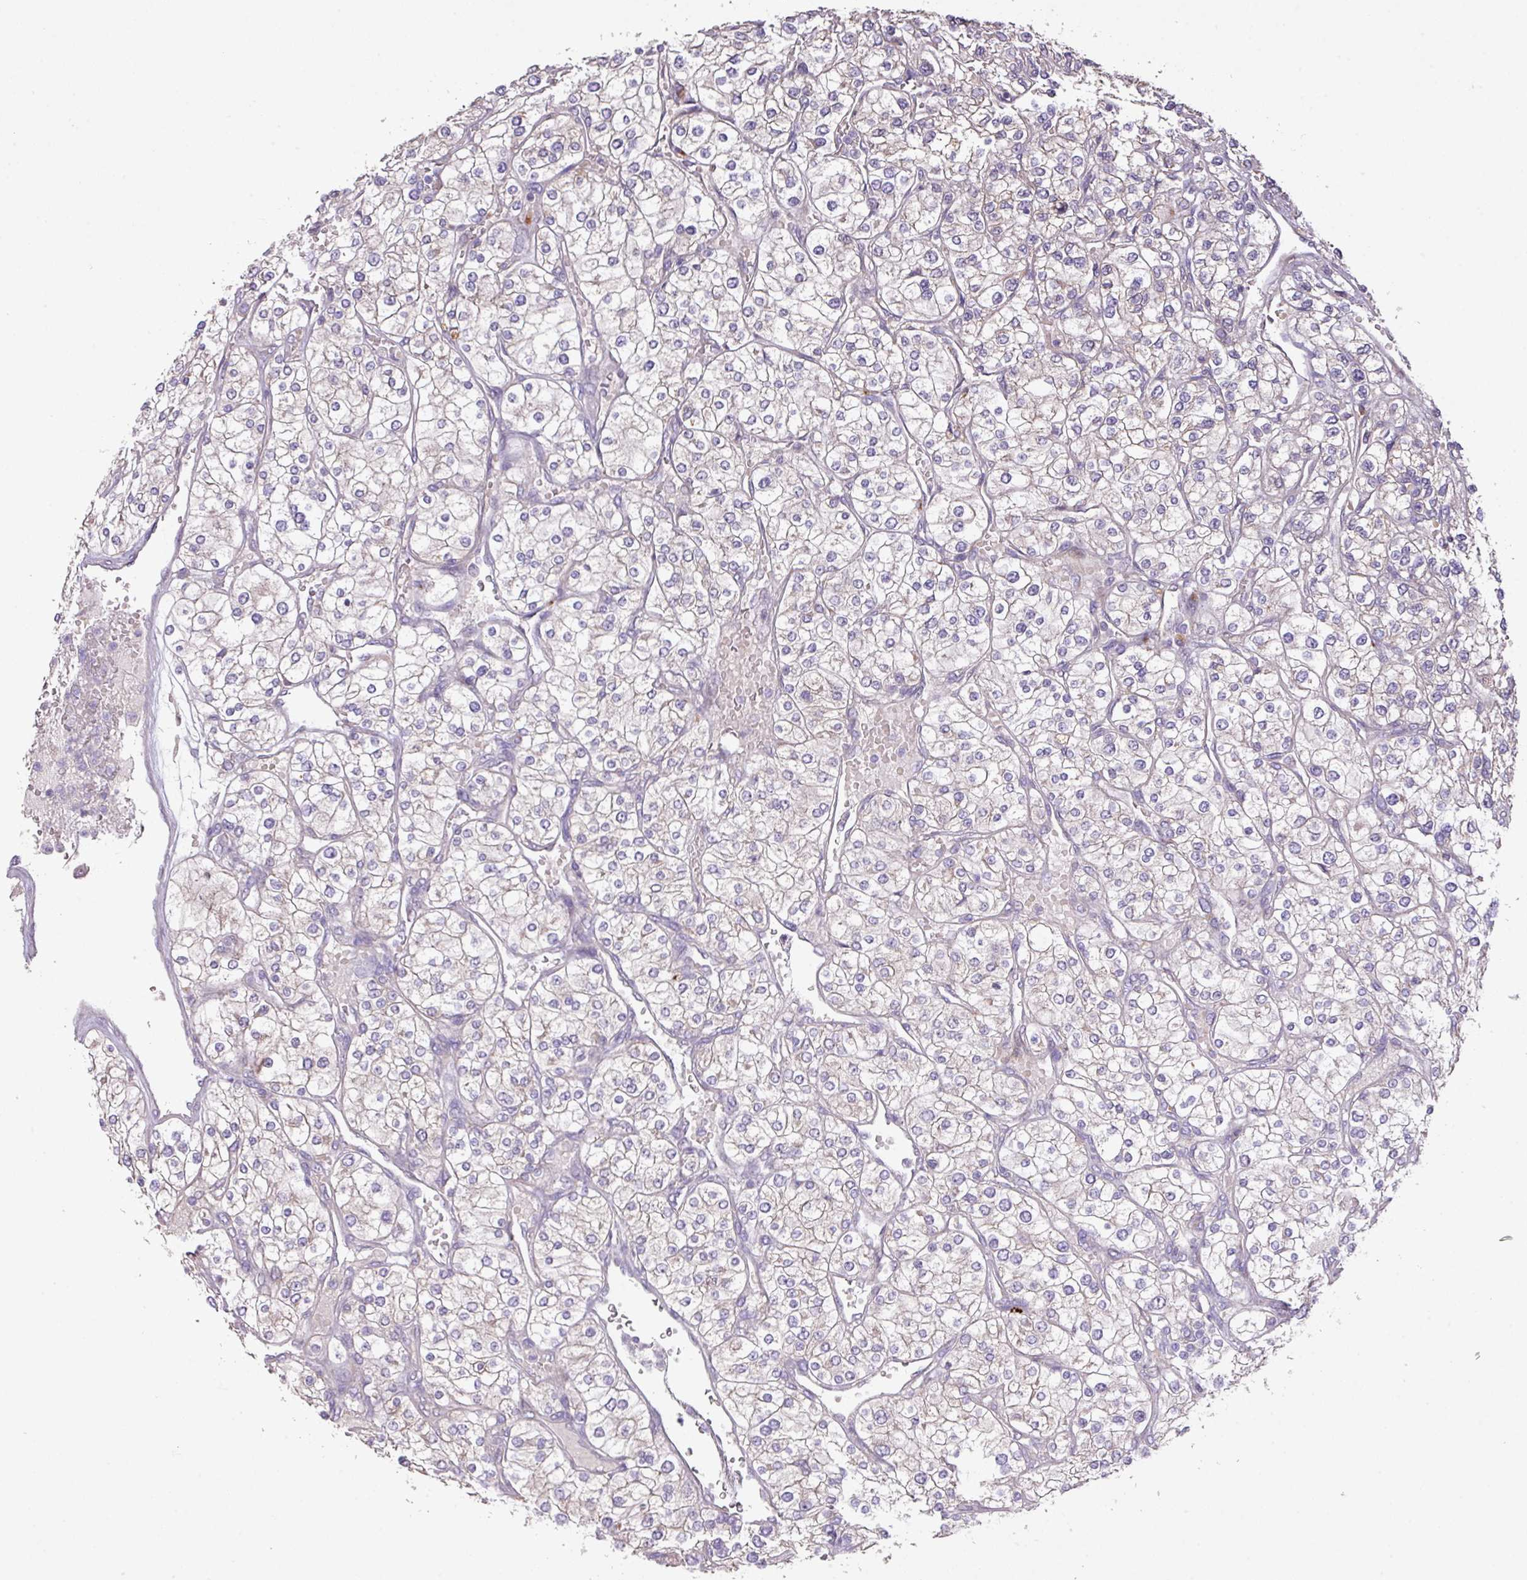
{"staining": {"intensity": "negative", "quantity": "none", "location": "none"}, "tissue": "renal cancer", "cell_type": "Tumor cells", "image_type": "cancer", "snomed": [{"axis": "morphology", "description": "Adenocarcinoma, NOS"}, {"axis": "topography", "description": "Kidney"}], "caption": "High magnification brightfield microscopy of renal adenocarcinoma stained with DAB (brown) and counterstained with hematoxylin (blue): tumor cells show no significant positivity. (Brightfield microscopy of DAB IHC at high magnification).", "gene": "PRADC1", "patient": {"sex": "male", "age": 80}}